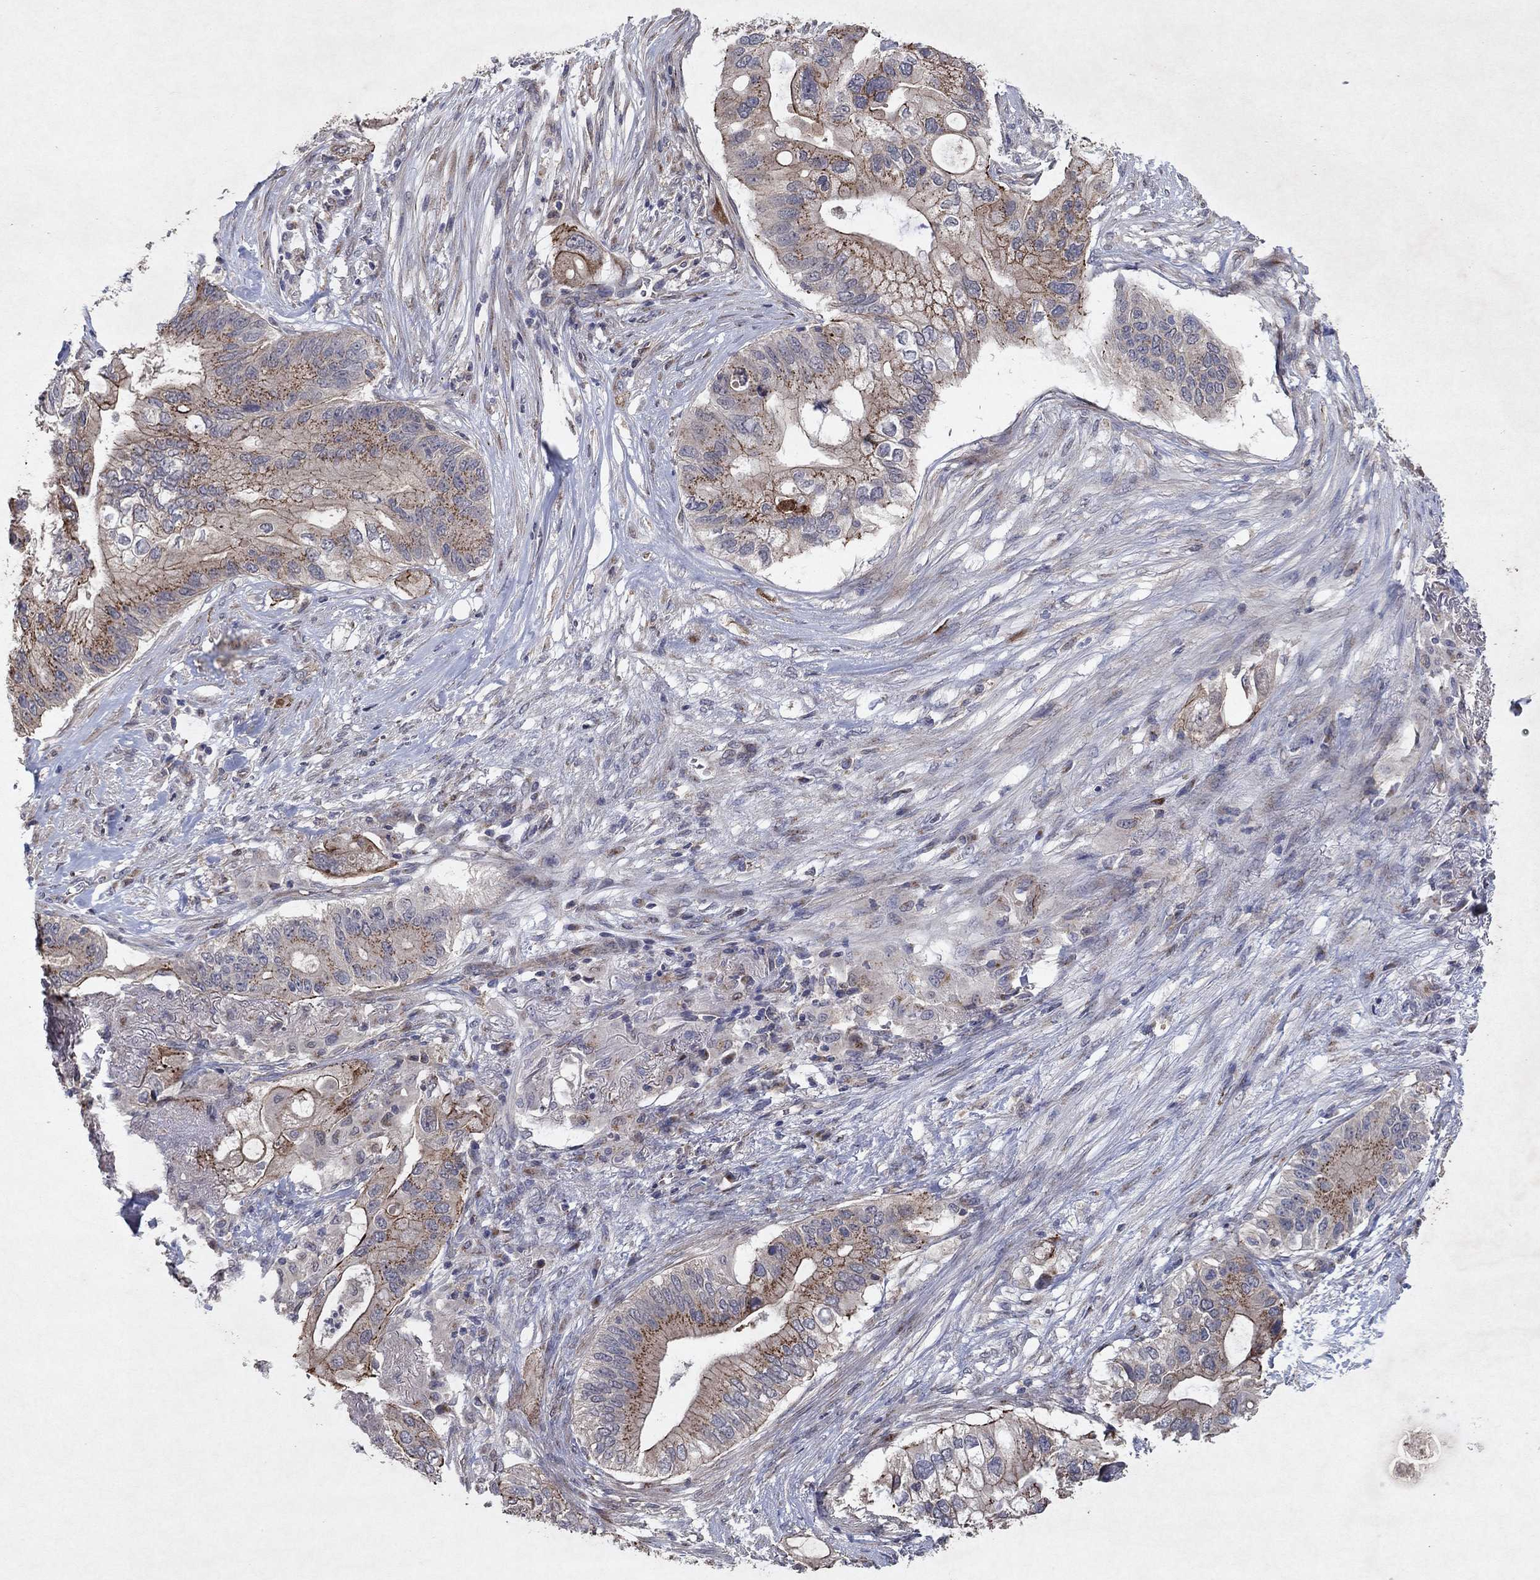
{"staining": {"intensity": "strong", "quantity": ">75%", "location": "cytoplasmic/membranous"}, "tissue": "pancreatic cancer", "cell_type": "Tumor cells", "image_type": "cancer", "snomed": [{"axis": "morphology", "description": "Adenocarcinoma, NOS"}, {"axis": "topography", "description": "Pancreas"}], "caption": "An image of pancreatic adenocarcinoma stained for a protein displays strong cytoplasmic/membranous brown staining in tumor cells.", "gene": "FRG1", "patient": {"sex": "female", "age": 72}}